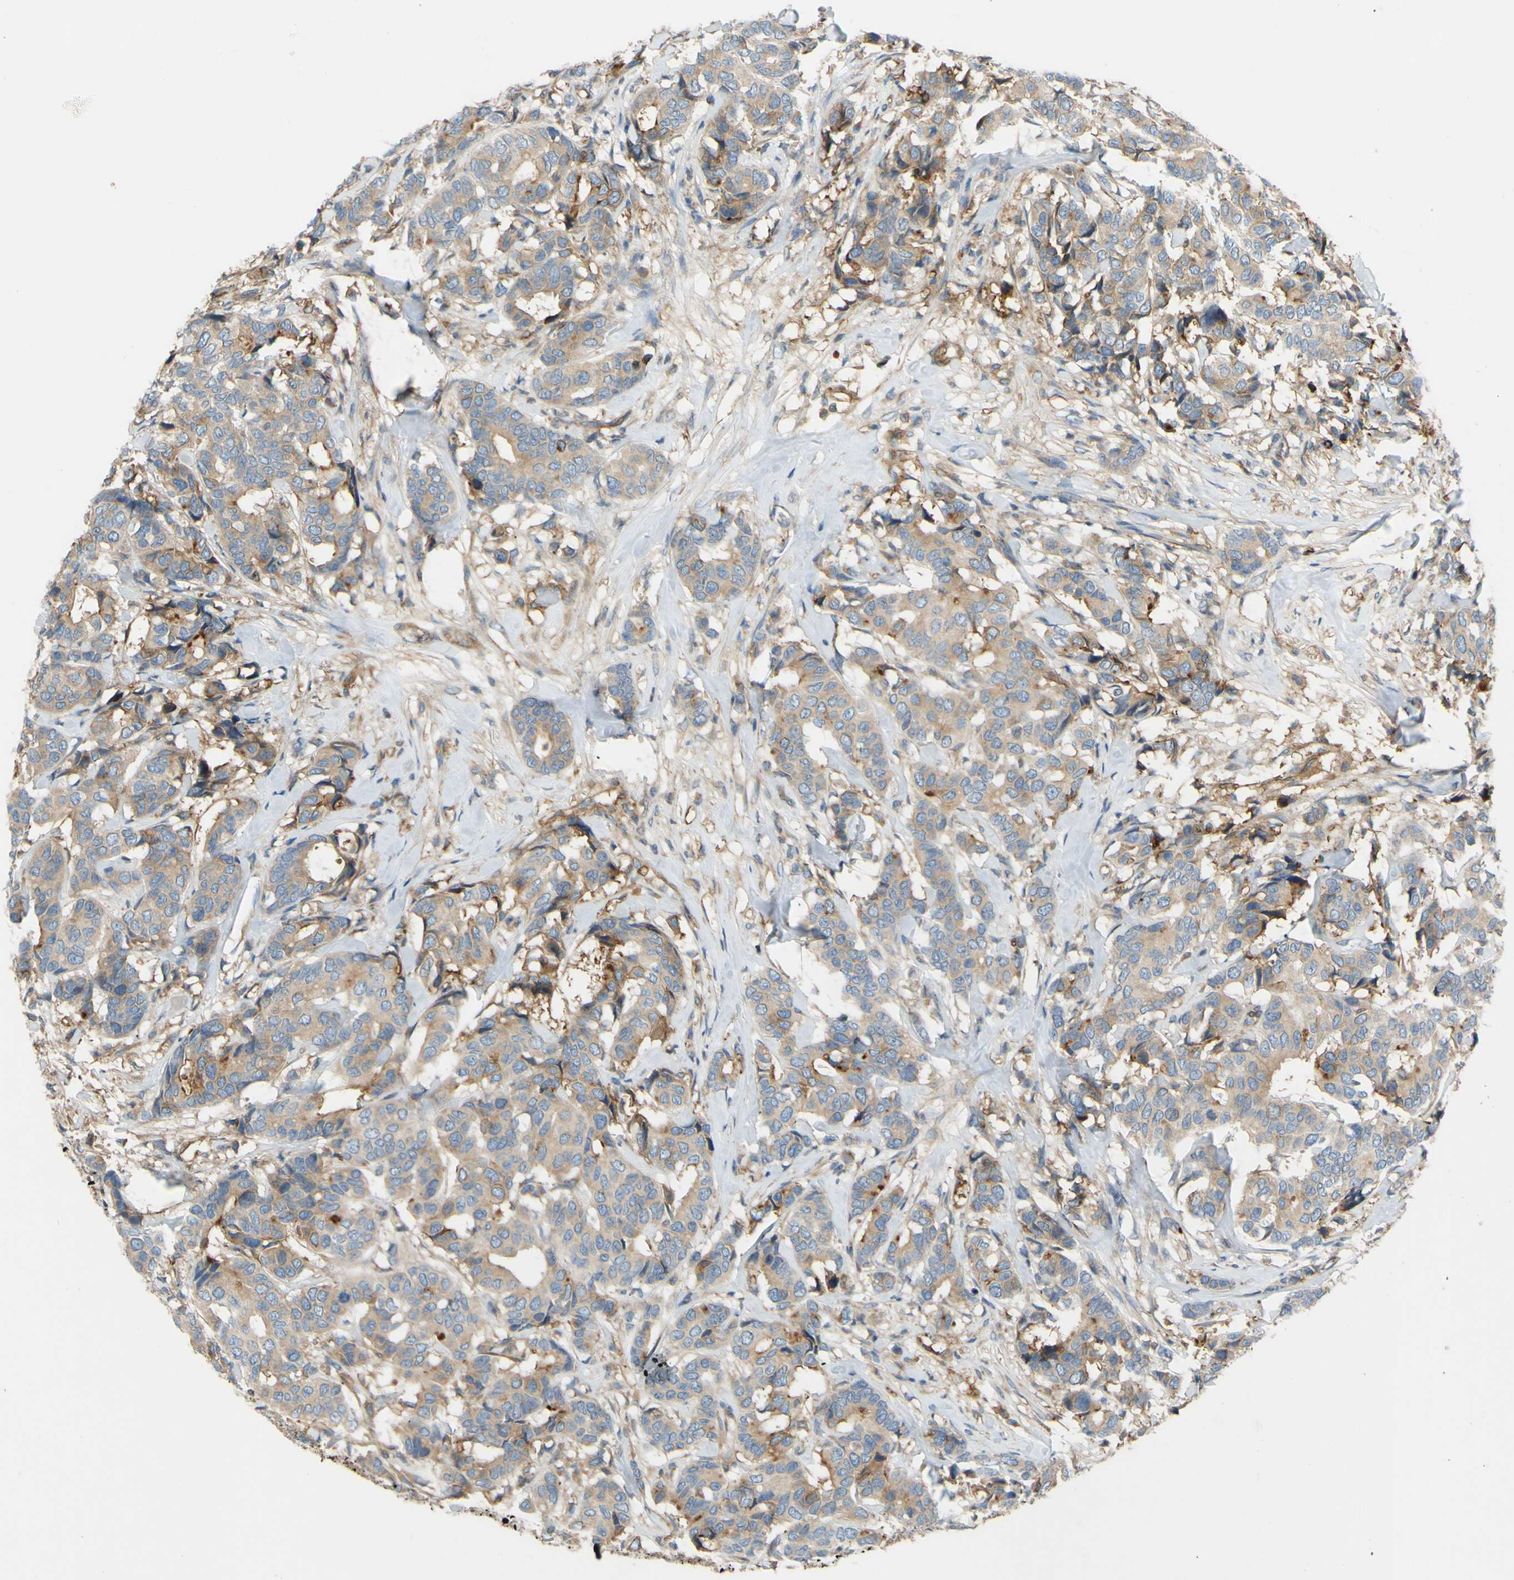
{"staining": {"intensity": "weak", "quantity": ">75%", "location": "cytoplasmic/membranous"}, "tissue": "breast cancer", "cell_type": "Tumor cells", "image_type": "cancer", "snomed": [{"axis": "morphology", "description": "Duct carcinoma"}, {"axis": "topography", "description": "Breast"}], "caption": "Brown immunohistochemical staining in breast cancer shows weak cytoplasmic/membranous expression in approximately >75% of tumor cells. Nuclei are stained in blue.", "gene": "POR", "patient": {"sex": "female", "age": 87}}